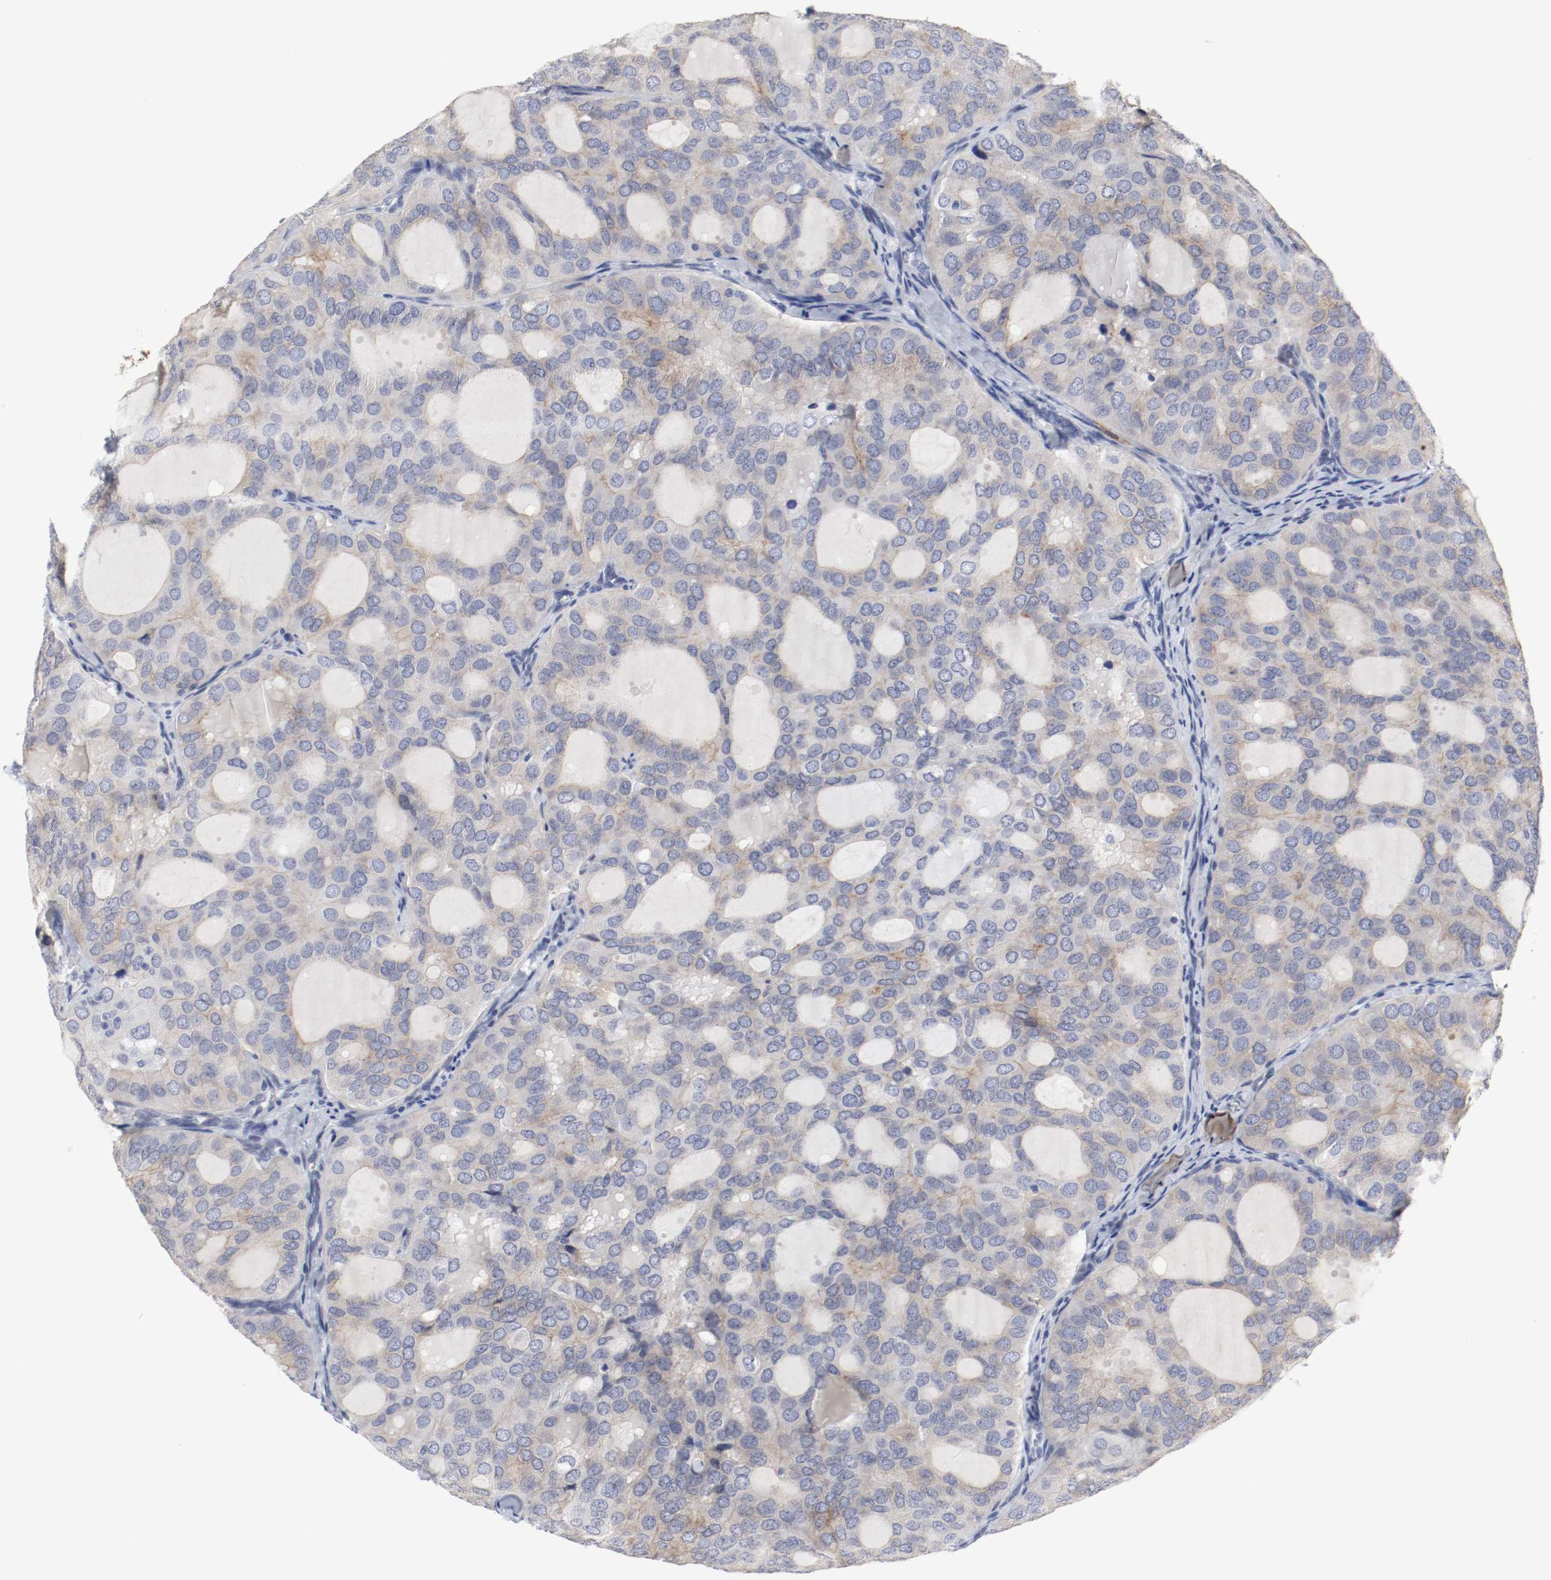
{"staining": {"intensity": "weak", "quantity": "25%-75%", "location": "cytoplasmic/membranous"}, "tissue": "thyroid cancer", "cell_type": "Tumor cells", "image_type": "cancer", "snomed": [{"axis": "morphology", "description": "Follicular adenoma carcinoma, NOS"}, {"axis": "topography", "description": "Thyroid gland"}], "caption": "Weak cytoplasmic/membranous expression is appreciated in approximately 25%-75% of tumor cells in thyroid cancer (follicular adenoma carcinoma).", "gene": "KIT", "patient": {"sex": "male", "age": 75}}